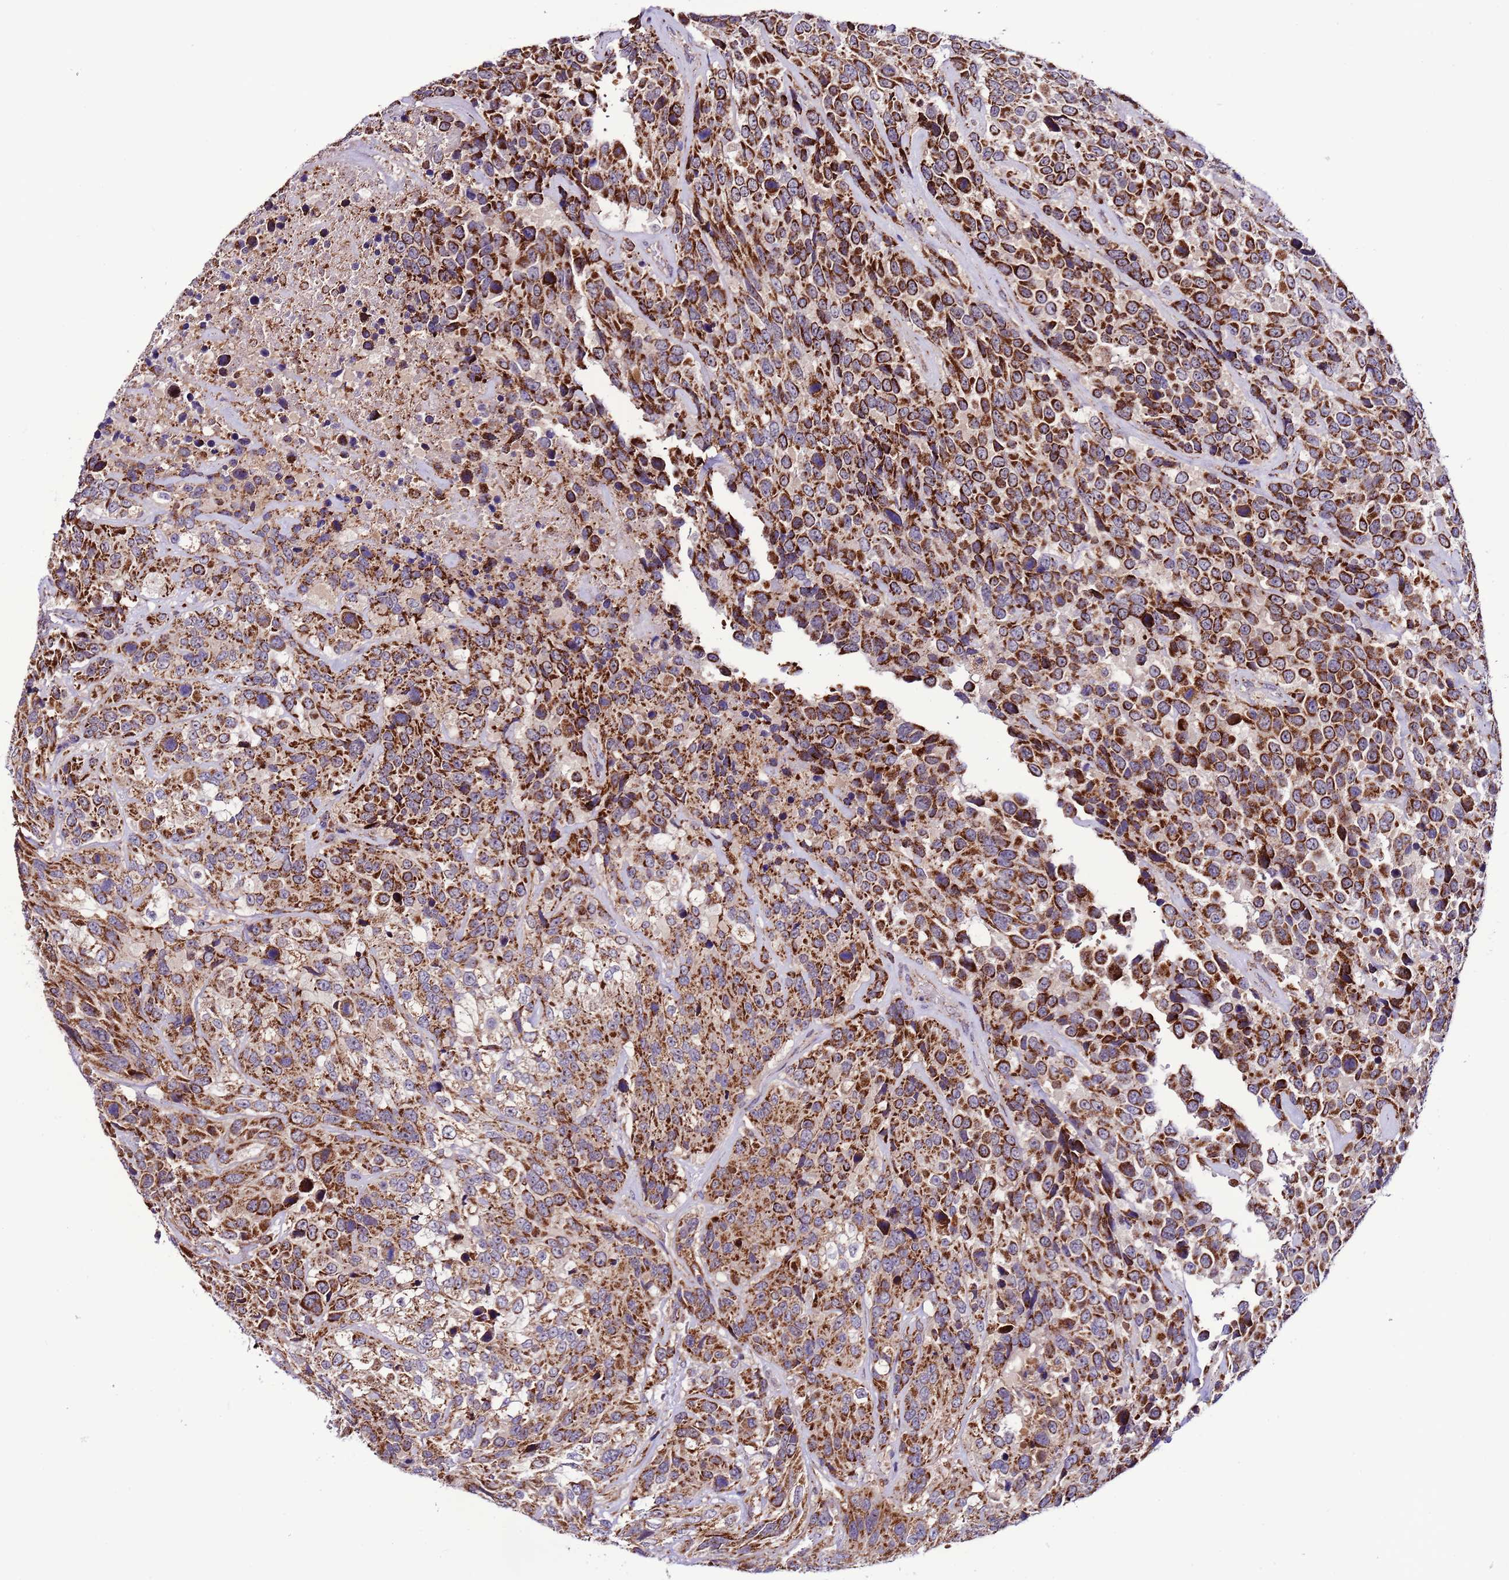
{"staining": {"intensity": "strong", "quantity": "25%-75%", "location": "cytoplasmic/membranous"}, "tissue": "urothelial cancer", "cell_type": "Tumor cells", "image_type": "cancer", "snomed": [{"axis": "morphology", "description": "Urothelial carcinoma, High grade"}, {"axis": "topography", "description": "Urinary bladder"}], "caption": "A brown stain highlights strong cytoplasmic/membranous staining of a protein in urothelial cancer tumor cells. Immunohistochemistry (ihc) stains the protein of interest in brown and the nuclei are stained blue.", "gene": "UEVLD", "patient": {"sex": "male", "age": 56}}